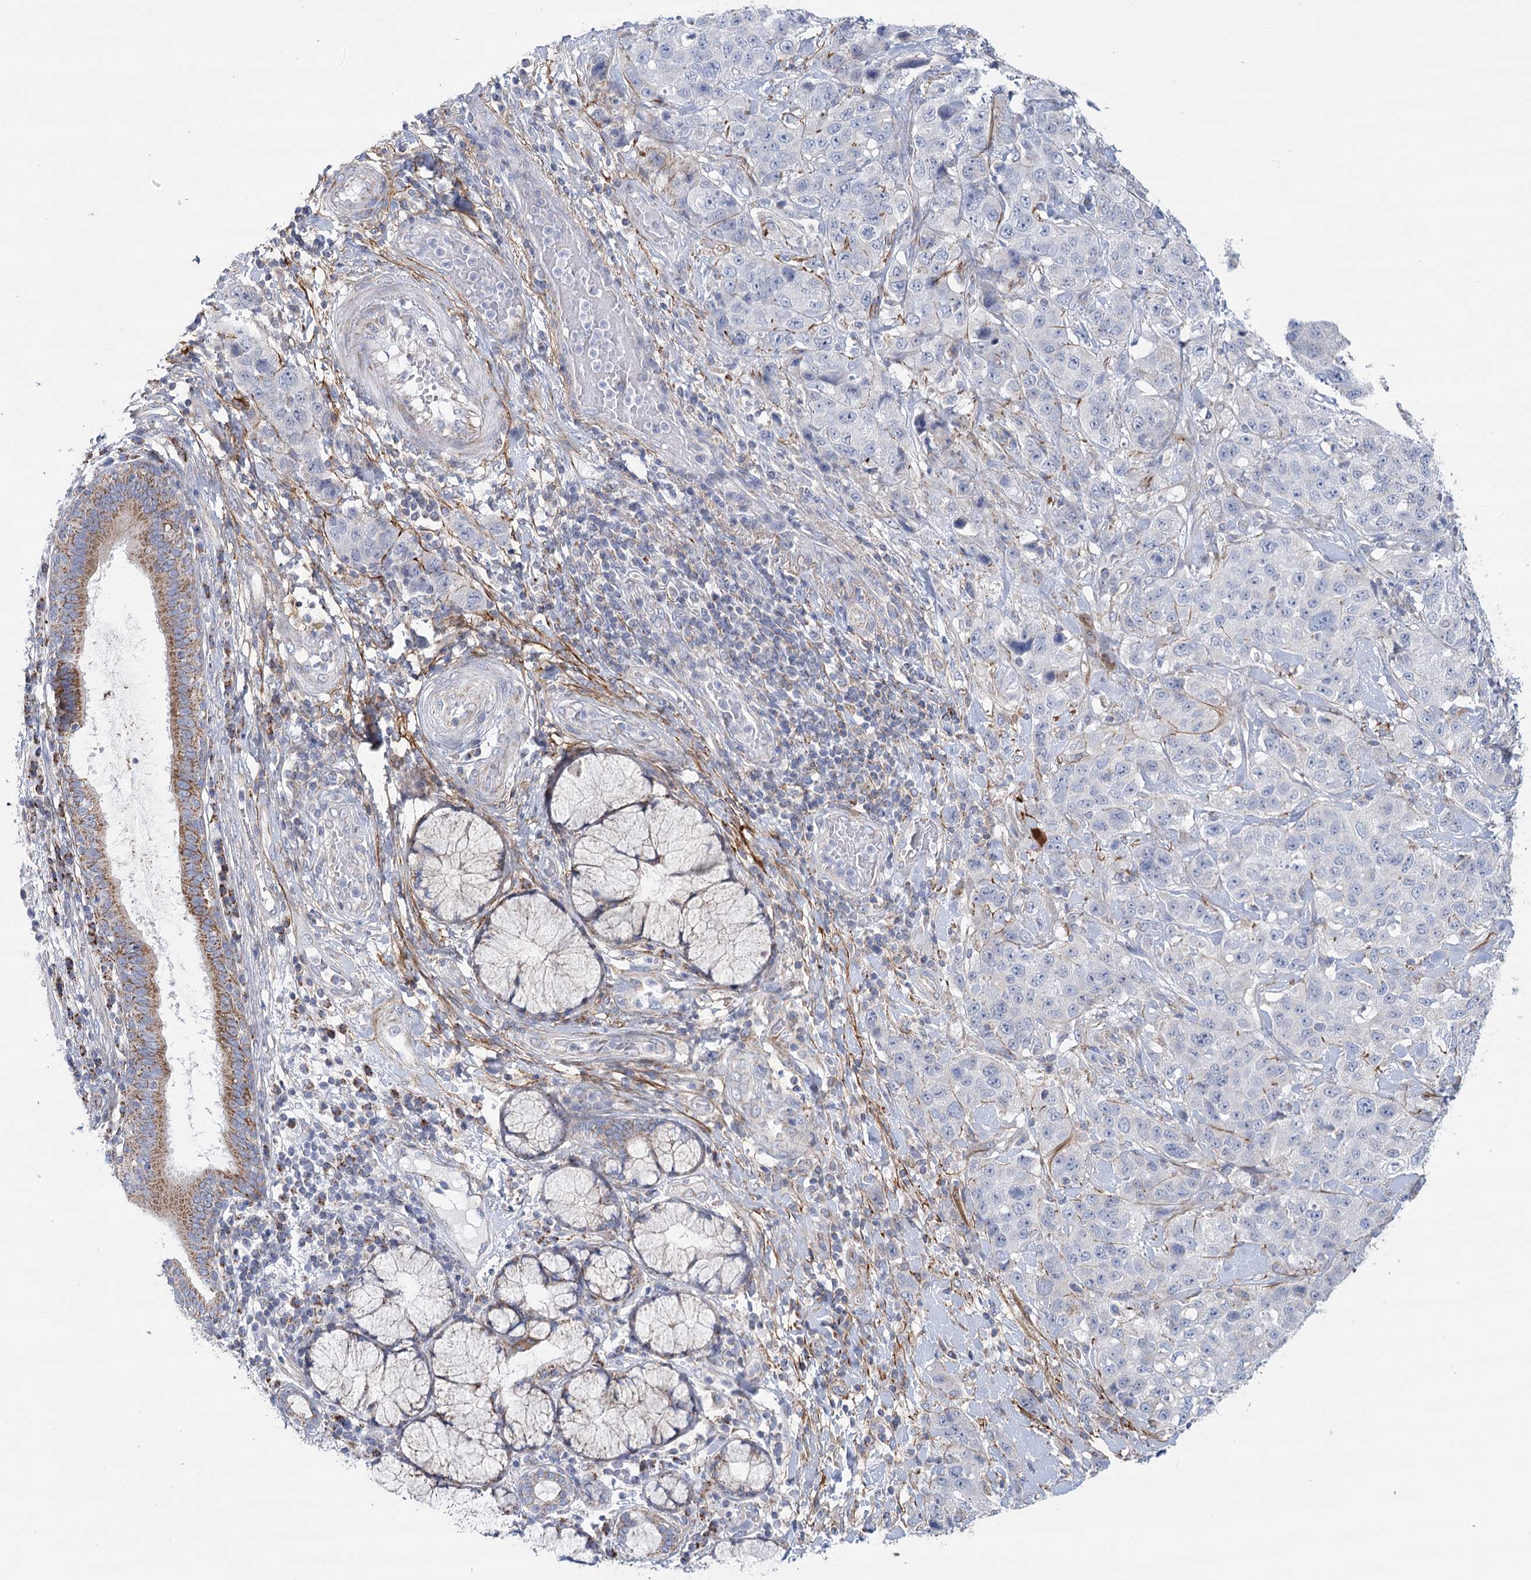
{"staining": {"intensity": "negative", "quantity": "none", "location": "none"}, "tissue": "stomach cancer", "cell_type": "Tumor cells", "image_type": "cancer", "snomed": [{"axis": "morphology", "description": "Adenocarcinoma, NOS"}, {"axis": "topography", "description": "Stomach"}], "caption": "Photomicrograph shows no protein positivity in tumor cells of stomach adenocarcinoma tissue.", "gene": "SNX7", "patient": {"sex": "male", "age": 48}}